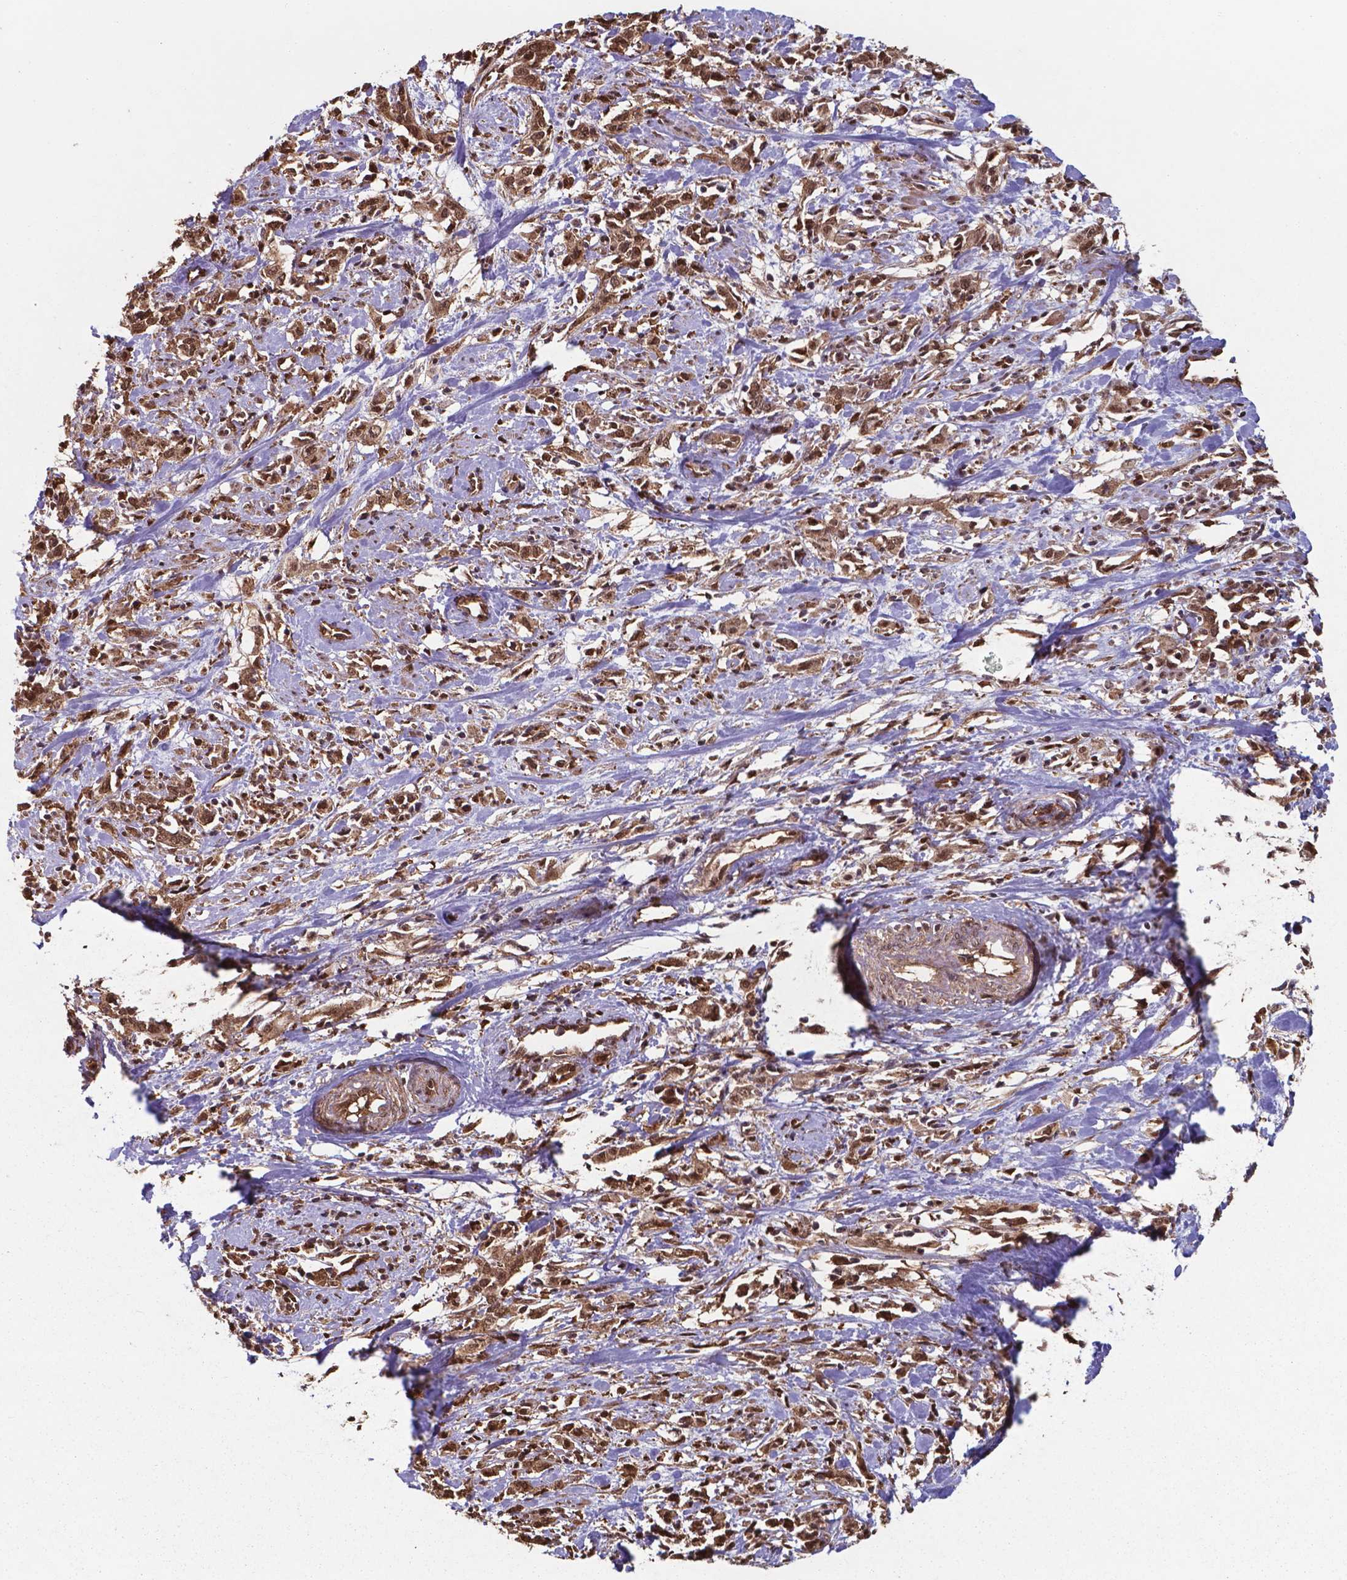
{"staining": {"intensity": "strong", "quantity": ">75%", "location": "cytoplasmic/membranous,nuclear"}, "tissue": "cervical cancer", "cell_type": "Tumor cells", "image_type": "cancer", "snomed": [{"axis": "morphology", "description": "Adenocarcinoma, NOS"}, {"axis": "topography", "description": "Cervix"}], "caption": "Immunohistochemistry (IHC) histopathology image of cervical adenocarcinoma stained for a protein (brown), which reveals high levels of strong cytoplasmic/membranous and nuclear staining in approximately >75% of tumor cells.", "gene": "CHP2", "patient": {"sex": "female", "age": 40}}